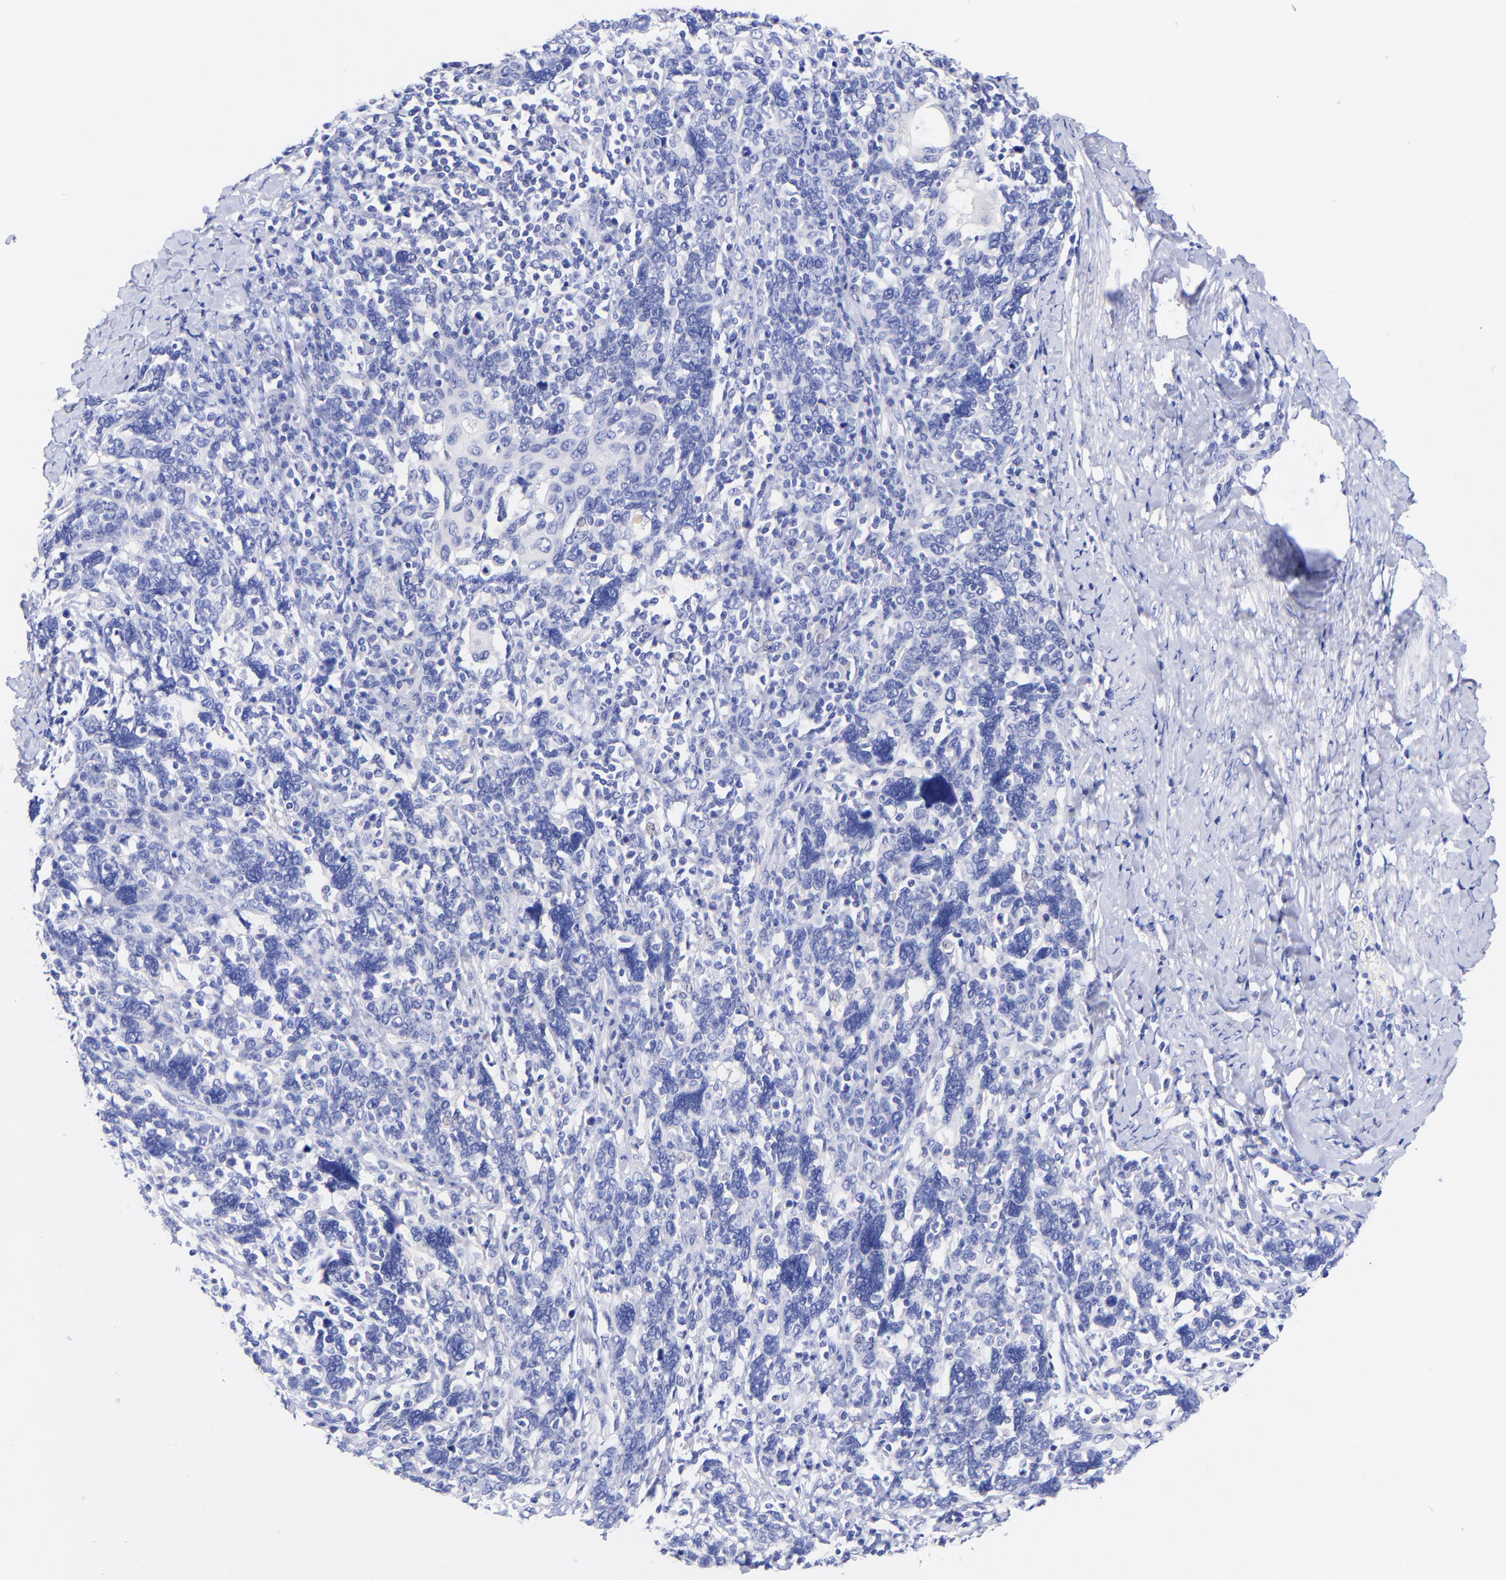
{"staining": {"intensity": "negative", "quantity": "none", "location": "none"}, "tissue": "cervical cancer", "cell_type": "Tumor cells", "image_type": "cancer", "snomed": [{"axis": "morphology", "description": "Squamous cell carcinoma, NOS"}, {"axis": "topography", "description": "Cervix"}], "caption": "Tumor cells show no significant protein staining in squamous cell carcinoma (cervical).", "gene": "GPHN", "patient": {"sex": "female", "age": 41}}